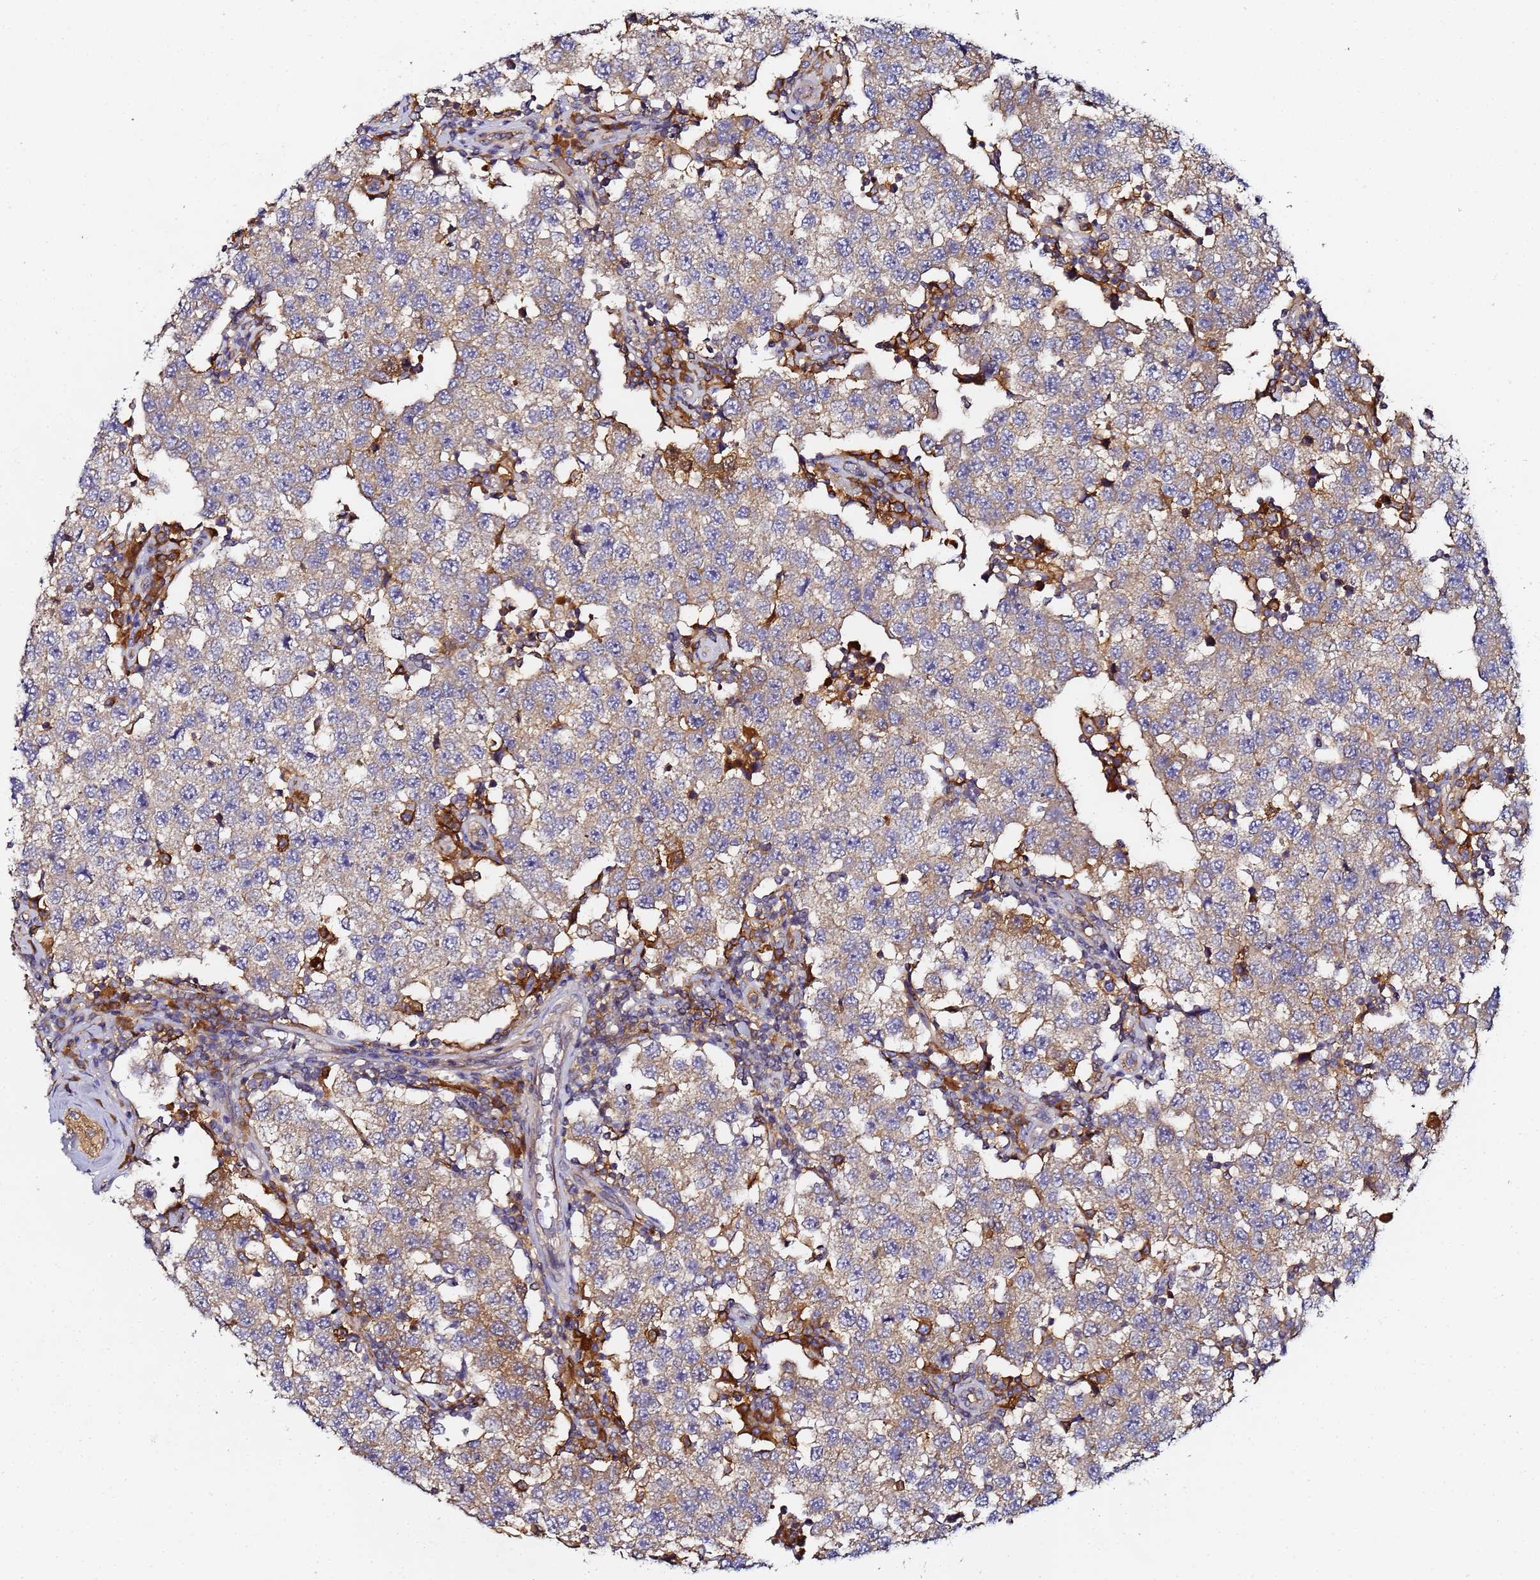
{"staining": {"intensity": "weak", "quantity": ">75%", "location": "cytoplasmic/membranous"}, "tissue": "testis cancer", "cell_type": "Tumor cells", "image_type": "cancer", "snomed": [{"axis": "morphology", "description": "Seminoma, NOS"}, {"axis": "topography", "description": "Testis"}], "caption": "Tumor cells display low levels of weak cytoplasmic/membranous staining in about >75% of cells in testis seminoma. The protein is stained brown, and the nuclei are stained in blue (DAB IHC with brightfield microscopy, high magnification).", "gene": "LRRC69", "patient": {"sex": "male", "age": 34}}